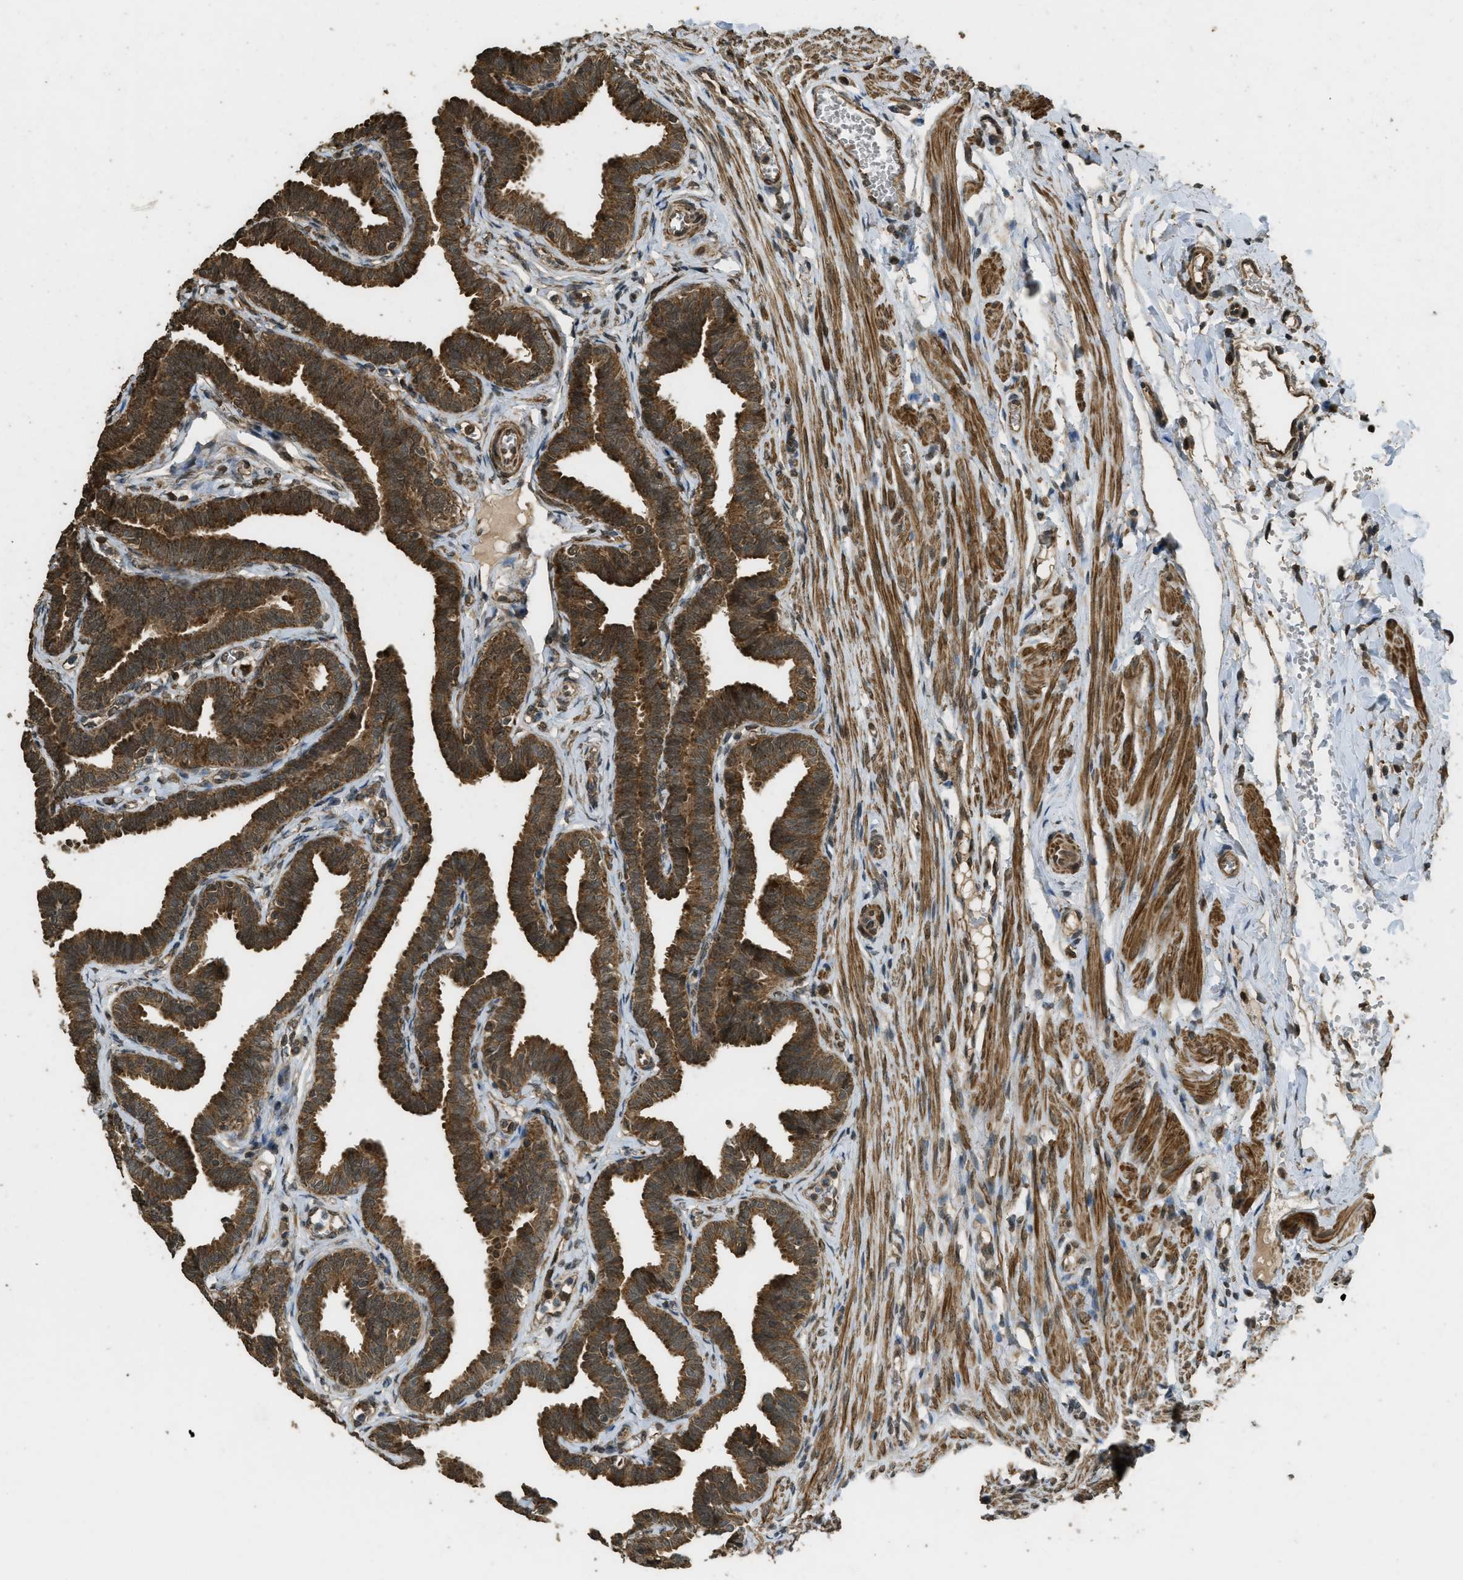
{"staining": {"intensity": "strong", "quantity": ">75%", "location": "cytoplasmic/membranous,nuclear"}, "tissue": "fallopian tube", "cell_type": "Glandular cells", "image_type": "normal", "snomed": [{"axis": "morphology", "description": "Normal tissue, NOS"}, {"axis": "topography", "description": "Fallopian tube"}, {"axis": "topography", "description": "Ovary"}], "caption": "The micrograph demonstrates a brown stain indicating the presence of a protein in the cytoplasmic/membranous,nuclear of glandular cells in fallopian tube. (DAB (3,3'-diaminobenzidine) IHC, brown staining for protein, blue staining for nuclei).", "gene": "CTPS1", "patient": {"sex": "female", "age": 23}}